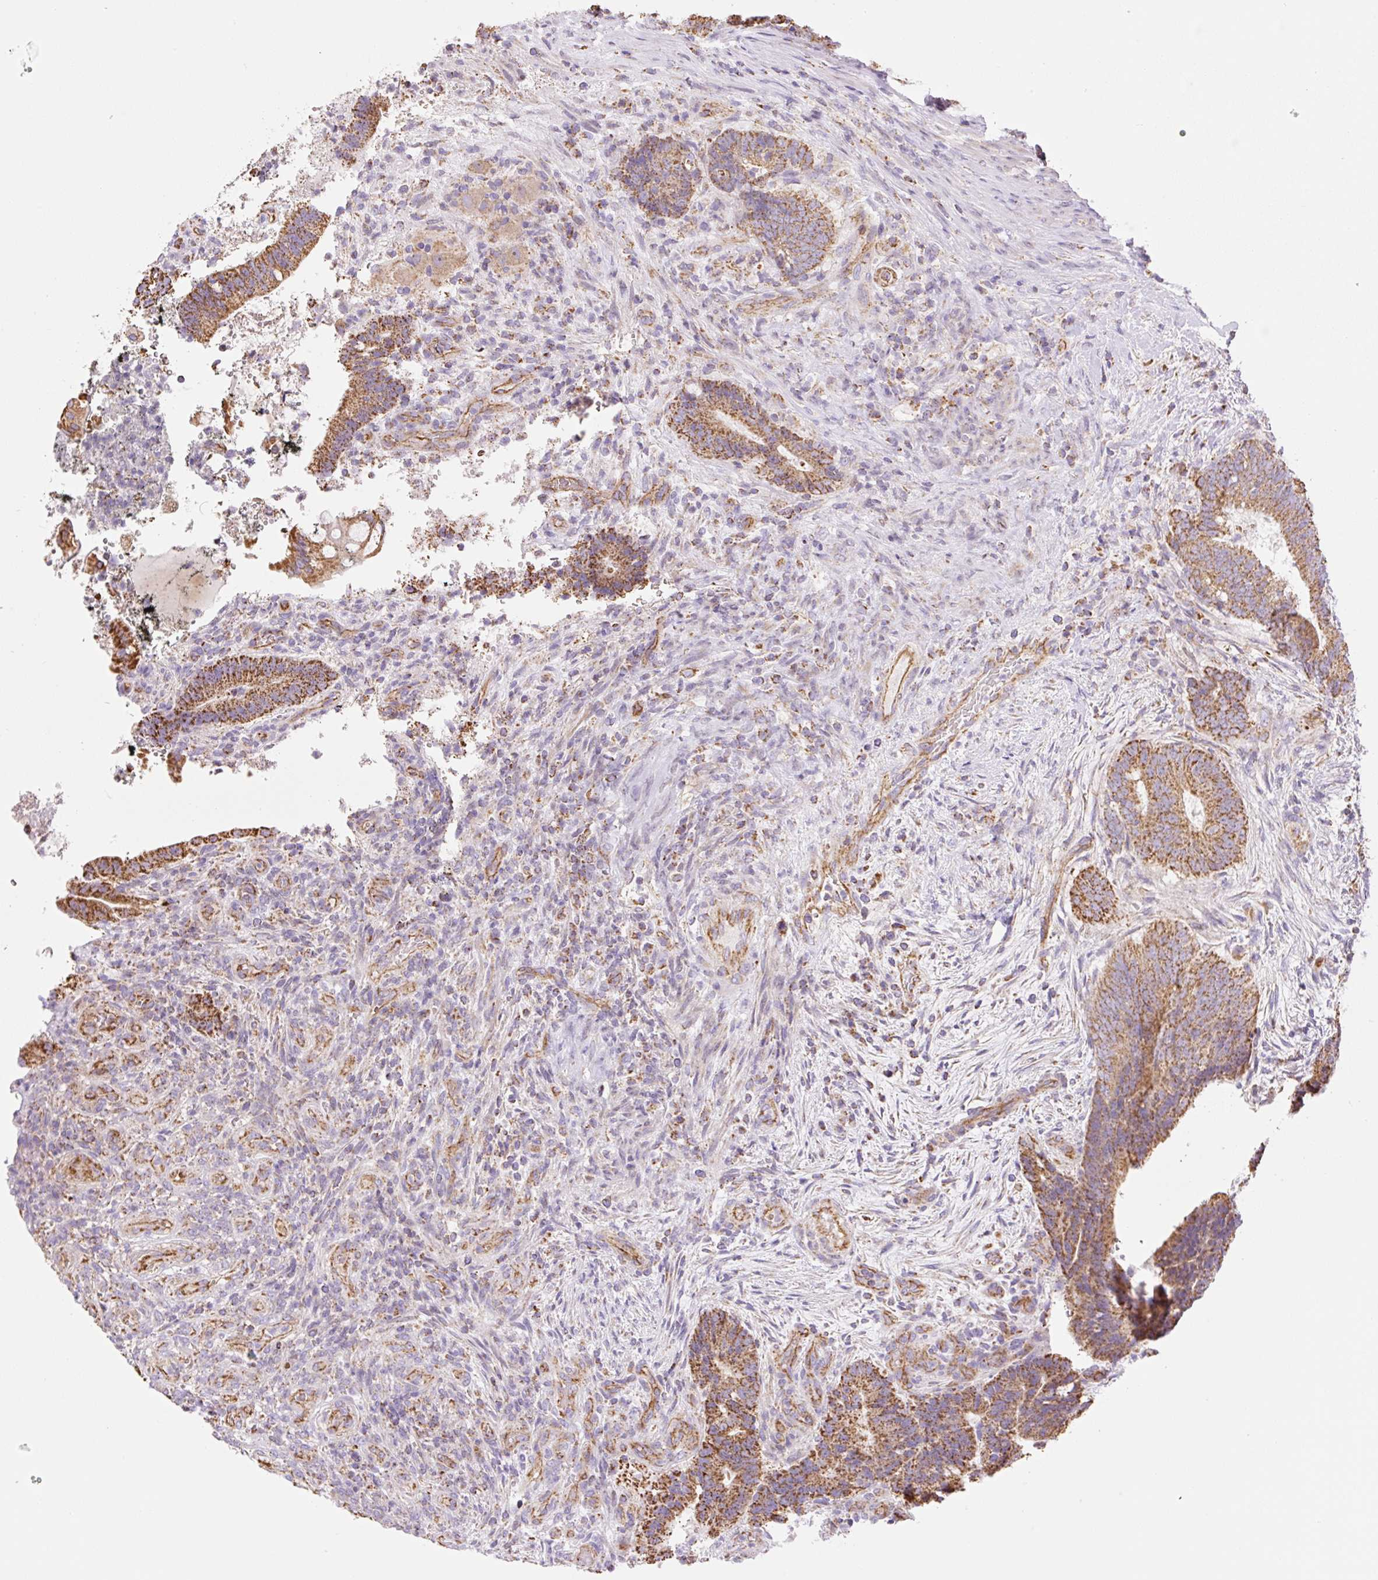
{"staining": {"intensity": "moderate", "quantity": ">75%", "location": "cytoplasmic/membranous"}, "tissue": "colorectal cancer", "cell_type": "Tumor cells", "image_type": "cancer", "snomed": [{"axis": "morphology", "description": "Adenocarcinoma, NOS"}, {"axis": "topography", "description": "Colon"}], "caption": "Immunohistochemistry (IHC) histopathology image of human colorectal cancer (adenocarcinoma) stained for a protein (brown), which reveals medium levels of moderate cytoplasmic/membranous expression in approximately >75% of tumor cells.", "gene": "ESAM", "patient": {"sex": "female", "age": 43}}